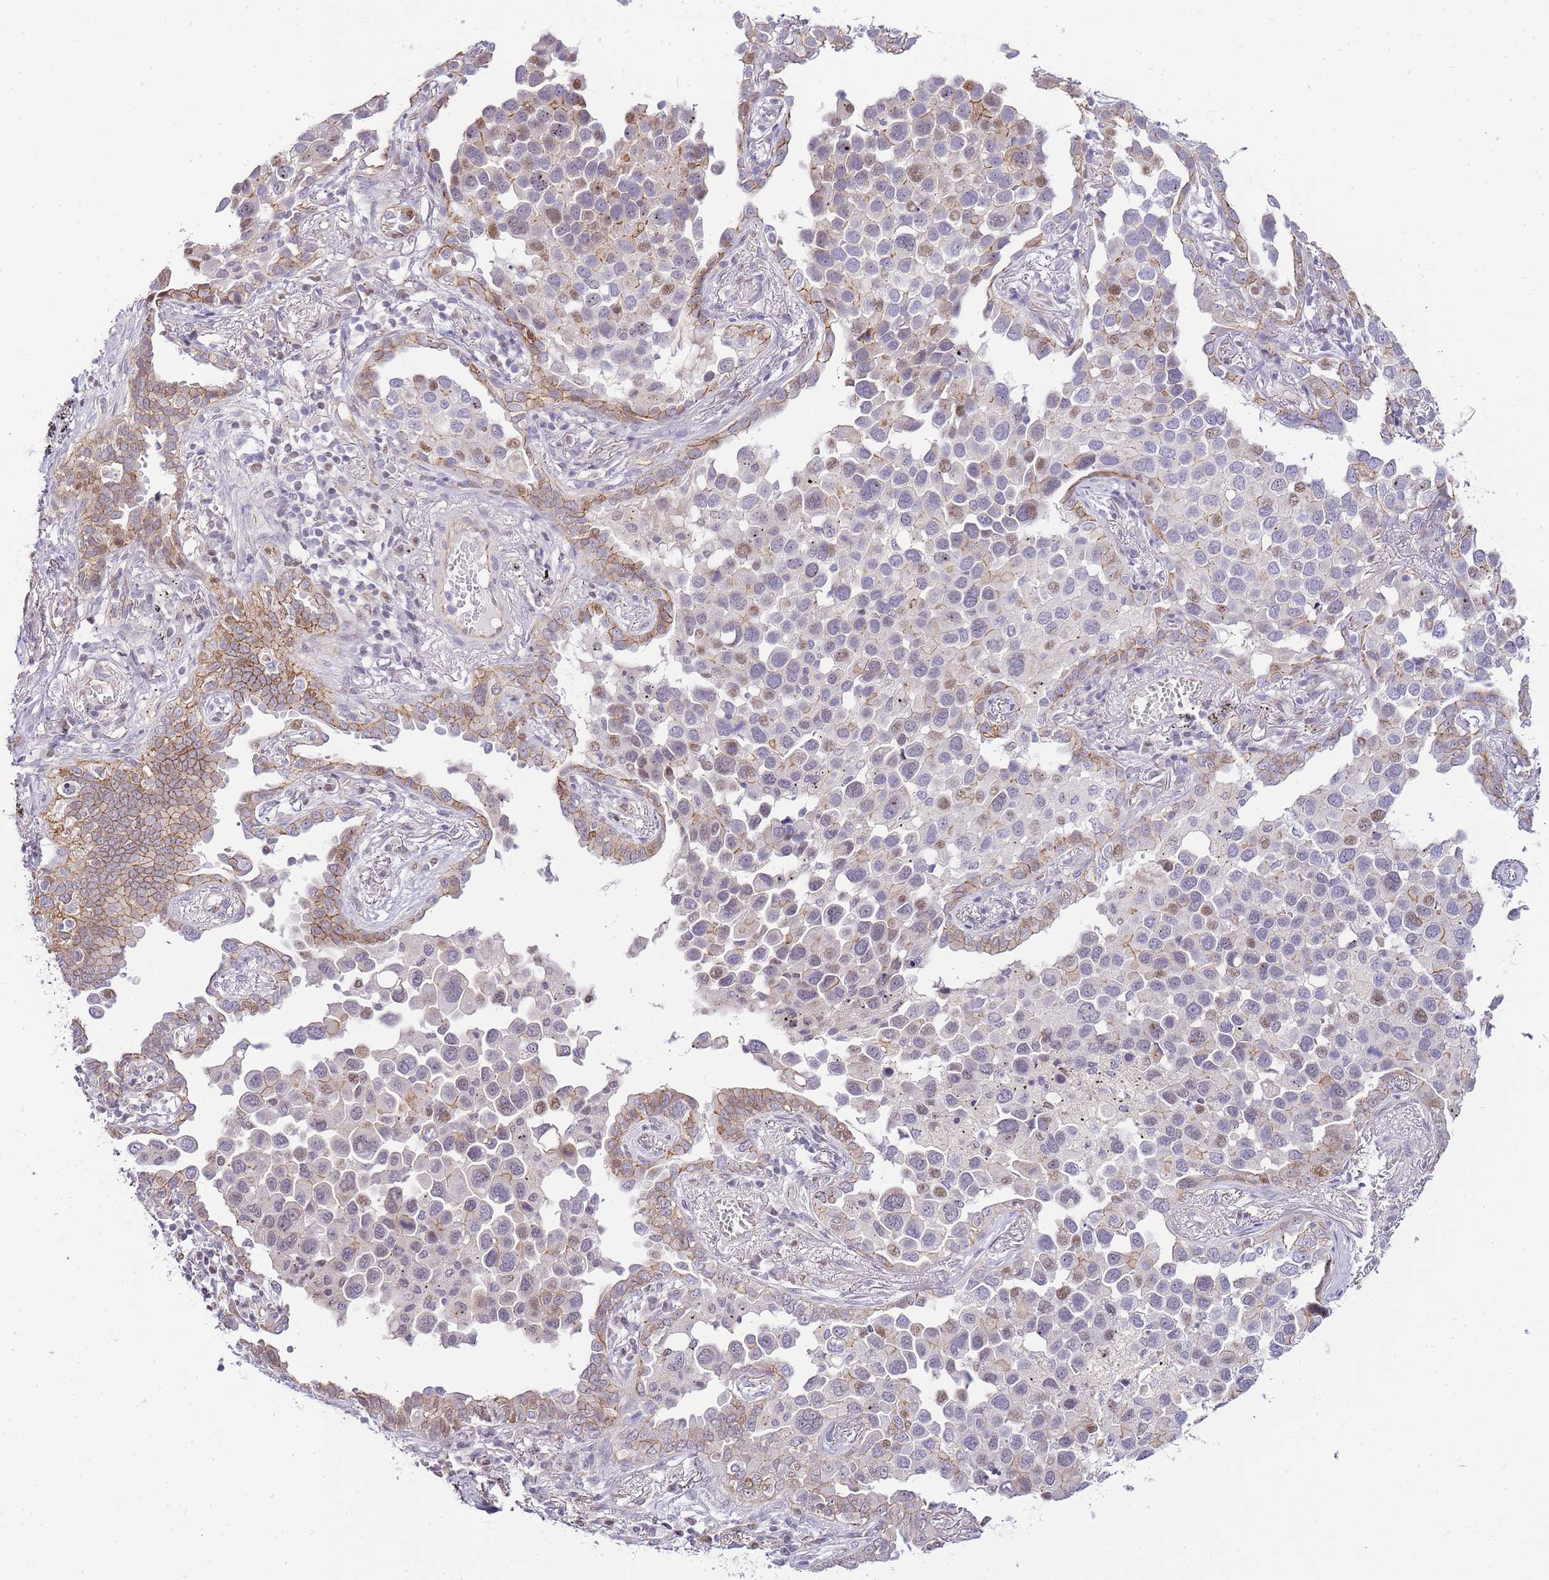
{"staining": {"intensity": "moderate", "quantity": "25%-75%", "location": "cytoplasmic/membranous"}, "tissue": "lung cancer", "cell_type": "Tumor cells", "image_type": "cancer", "snomed": [{"axis": "morphology", "description": "Adenocarcinoma, NOS"}, {"axis": "topography", "description": "Lung"}], "caption": "The micrograph displays staining of lung adenocarcinoma, revealing moderate cytoplasmic/membranous protein staining (brown color) within tumor cells.", "gene": "CLBA1", "patient": {"sex": "male", "age": 67}}